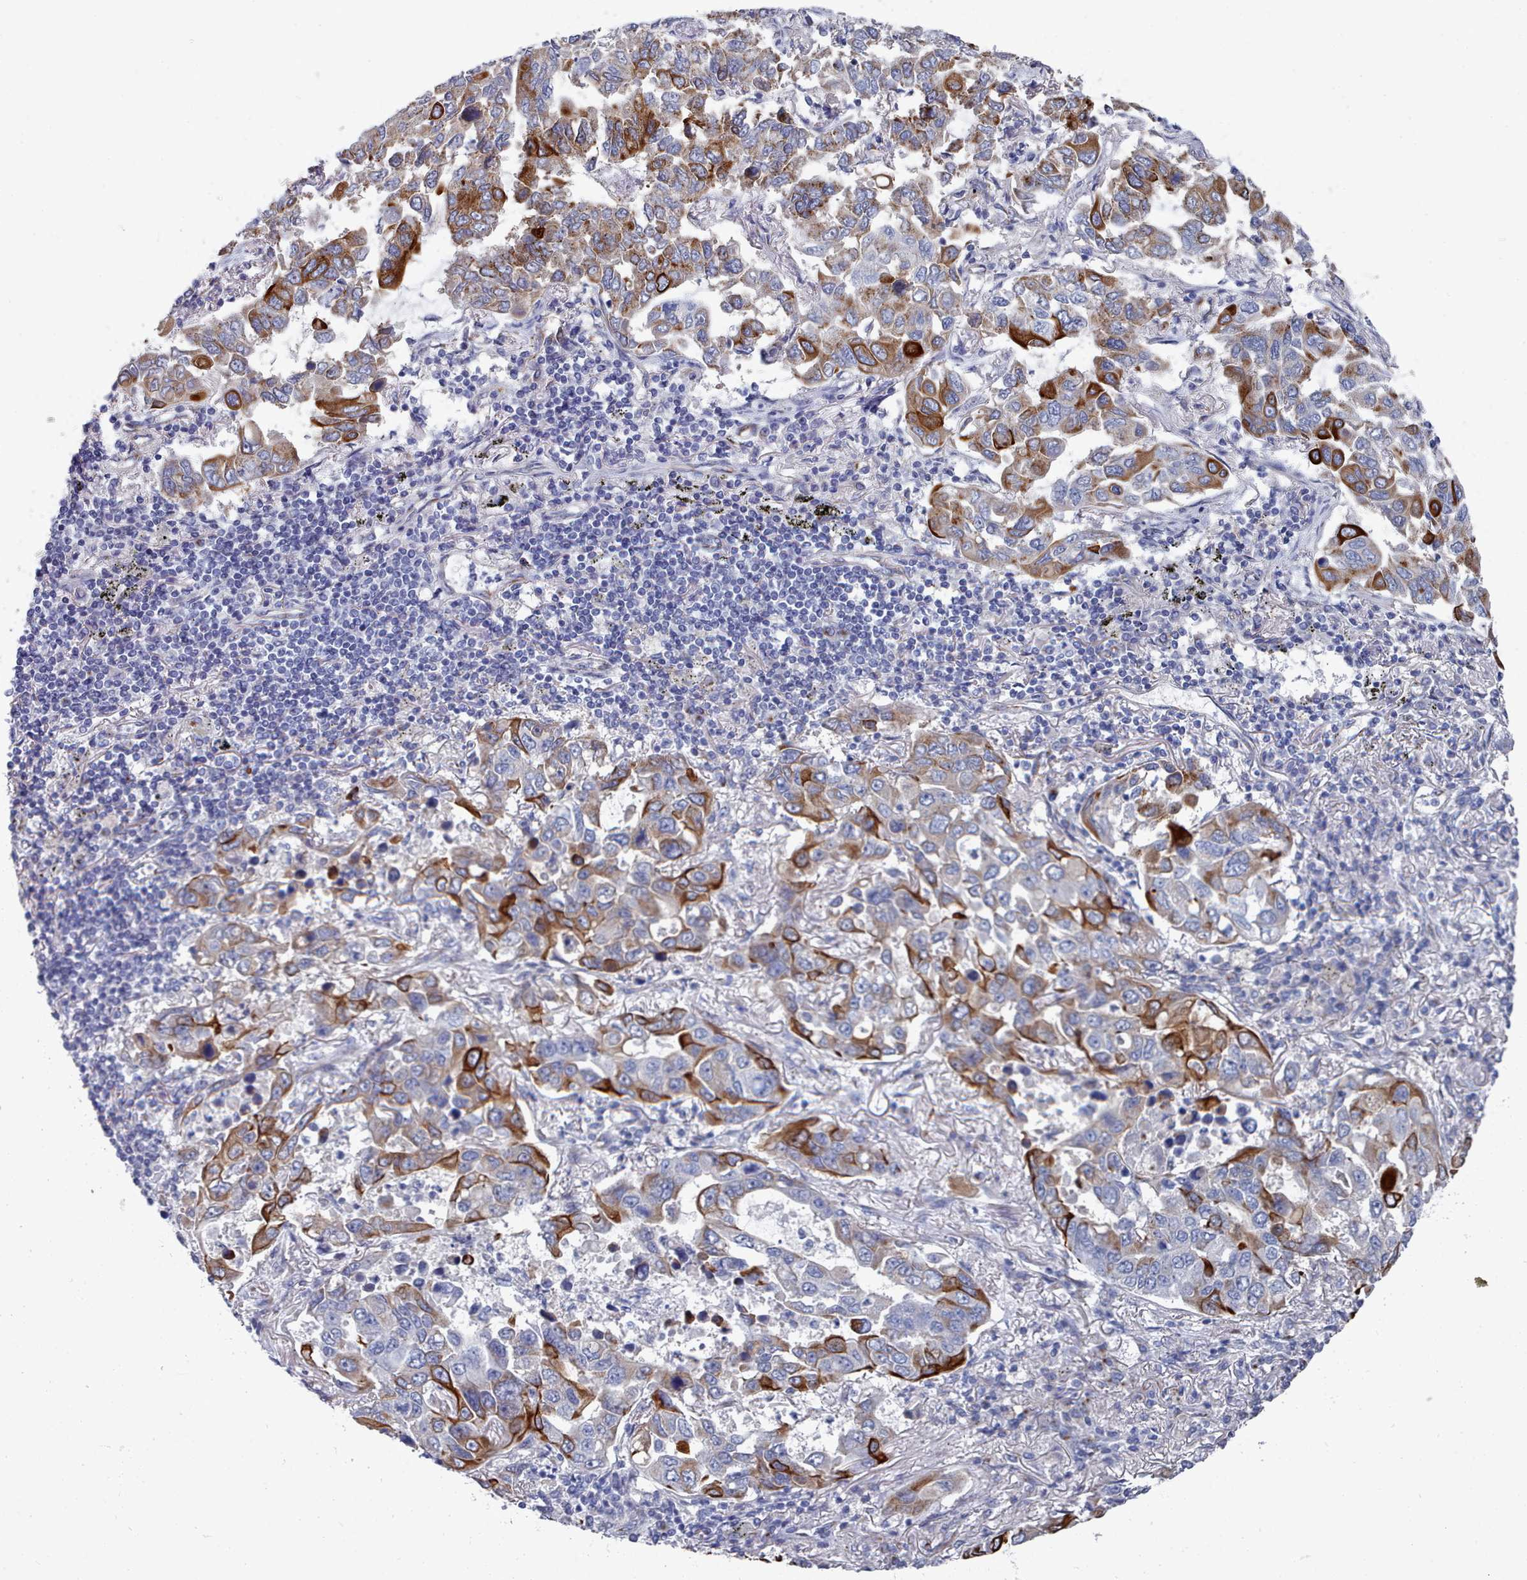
{"staining": {"intensity": "strong", "quantity": "25%-75%", "location": "cytoplasmic/membranous"}, "tissue": "lung cancer", "cell_type": "Tumor cells", "image_type": "cancer", "snomed": [{"axis": "morphology", "description": "Adenocarcinoma, NOS"}, {"axis": "topography", "description": "Lung"}], "caption": "The photomicrograph shows immunohistochemical staining of lung cancer (adenocarcinoma). There is strong cytoplasmic/membranous expression is appreciated in approximately 25%-75% of tumor cells. The staining was performed using DAB (3,3'-diaminobenzidine), with brown indicating positive protein expression. Nuclei are stained blue with hematoxylin.", "gene": "PDE4C", "patient": {"sex": "male", "age": 64}}